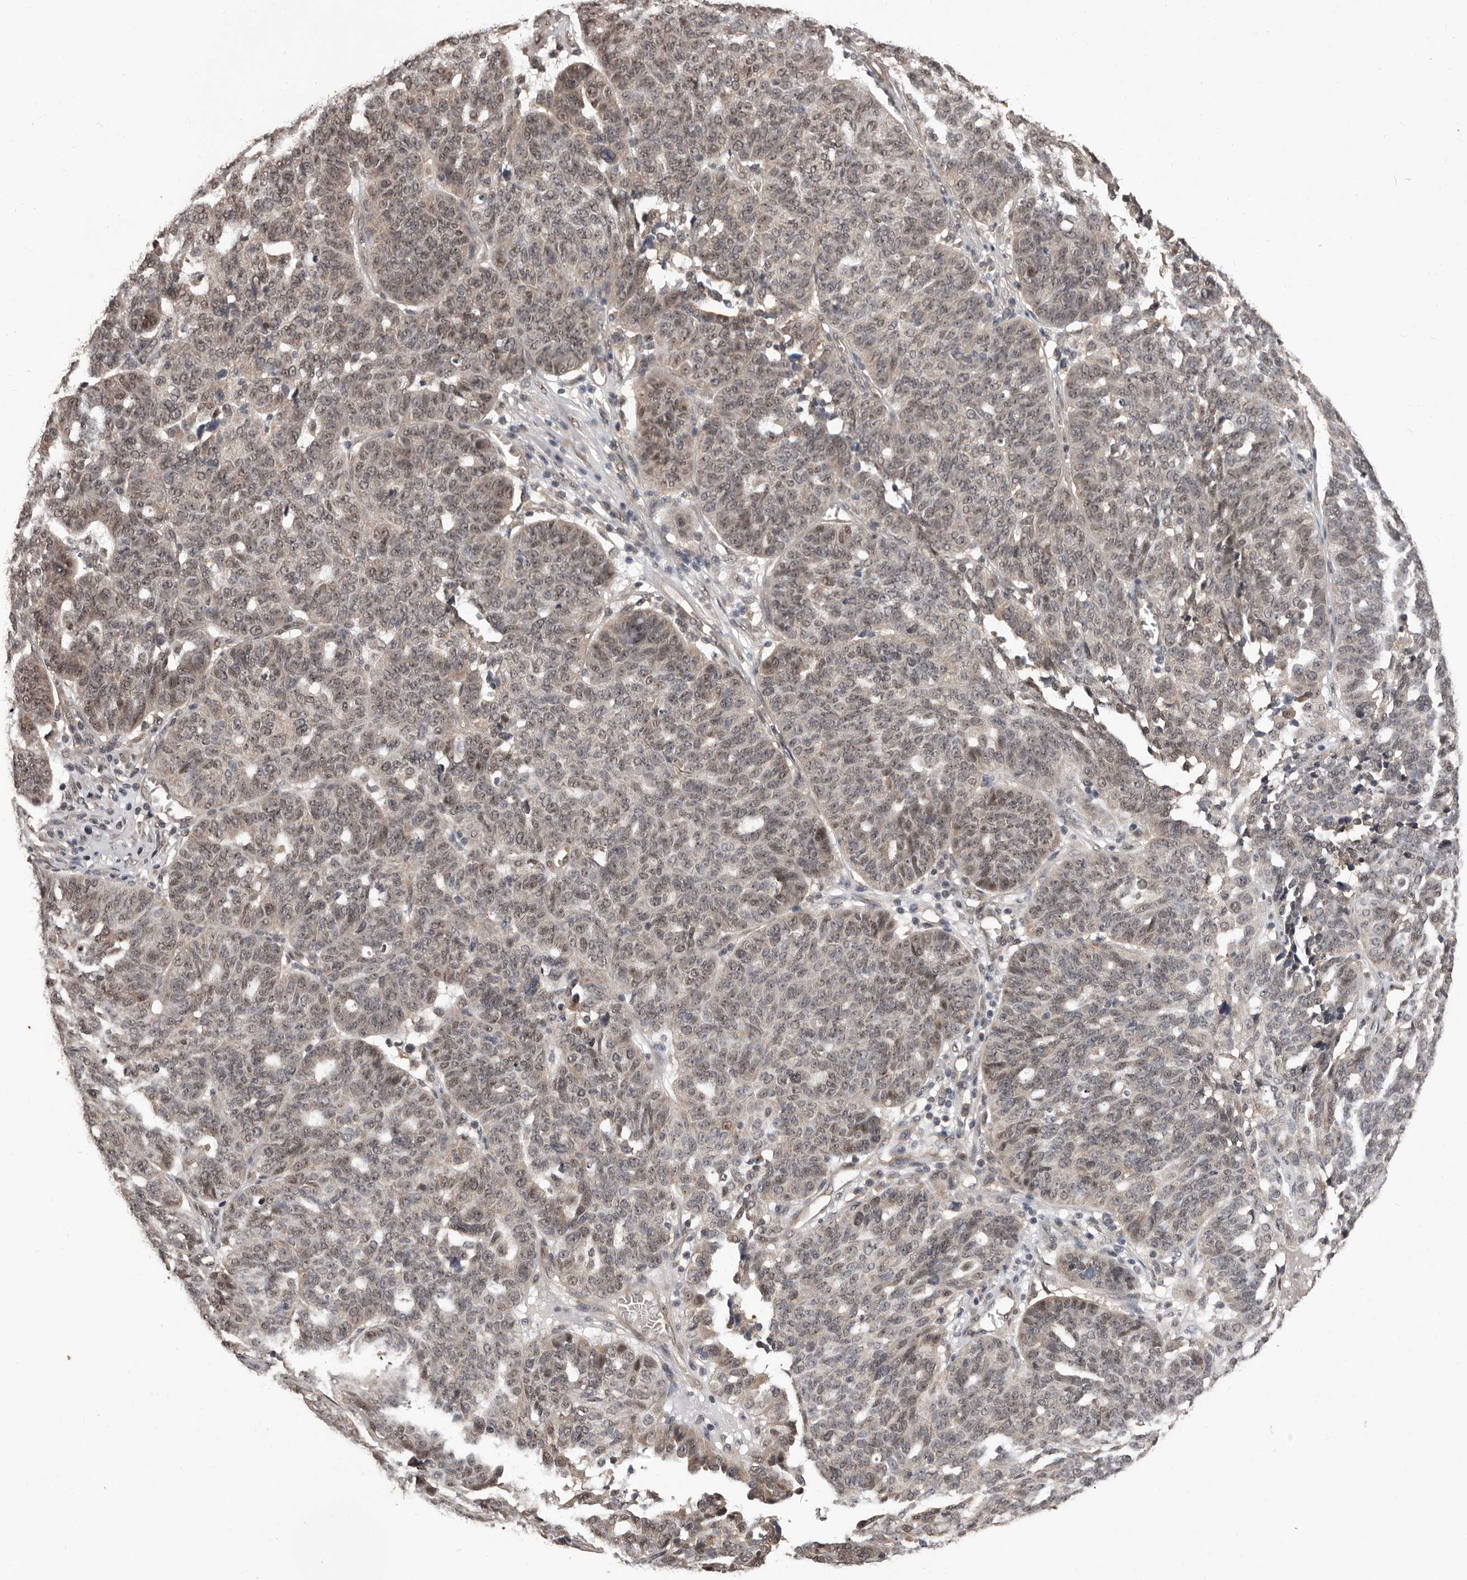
{"staining": {"intensity": "weak", "quantity": "25%-75%", "location": "nuclear"}, "tissue": "ovarian cancer", "cell_type": "Tumor cells", "image_type": "cancer", "snomed": [{"axis": "morphology", "description": "Cystadenocarcinoma, serous, NOS"}, {"axis": "topography", "description": "Ovary"}], "caption": "Ovarian cancer (serous cystadenocarcinoma) was stained to show a protein in brown. There is low levels of weak nuclear positivity in approximately 25%-75% of tumor cells.", "gene": "VPS37A", "patient": {"sex": "female", "age": 59}}